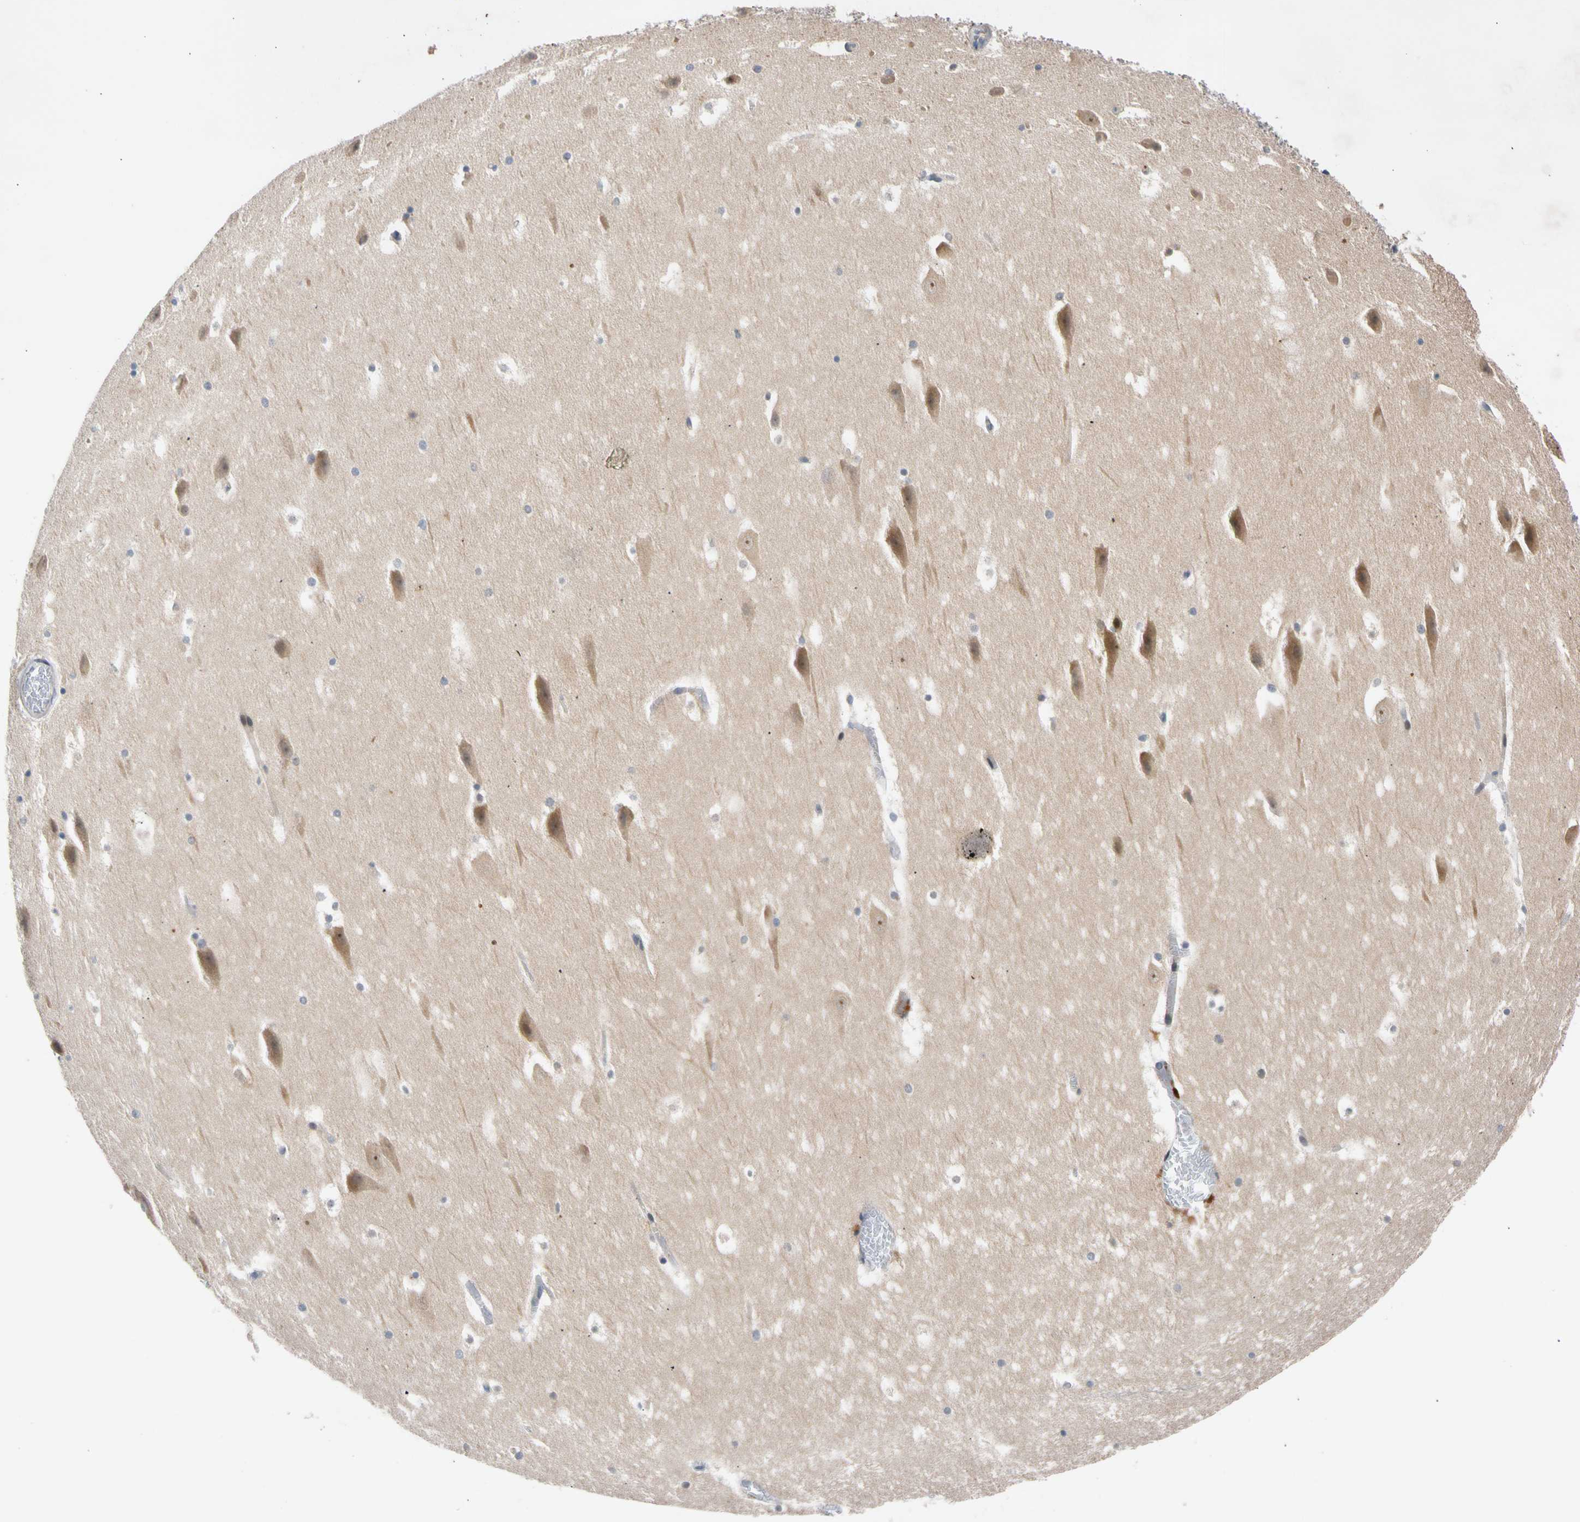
{"staining": {"intensity": "negative", "quantity": "none", "location": "none"}, "tissue": "hippocampus", "cell_type": "Glial cells", "image_type": "normal", "snomed": [{"axis": "morphology", "description": "Normal tissue, NOS"}, {"axis": "topography", "description": "Hippocampus"}], "caption": "Hippocampus stained for a protein using IHC shows no positivity glial cells.", "gene": "CNST", "patient": {"sex": "male", "age": 45}}